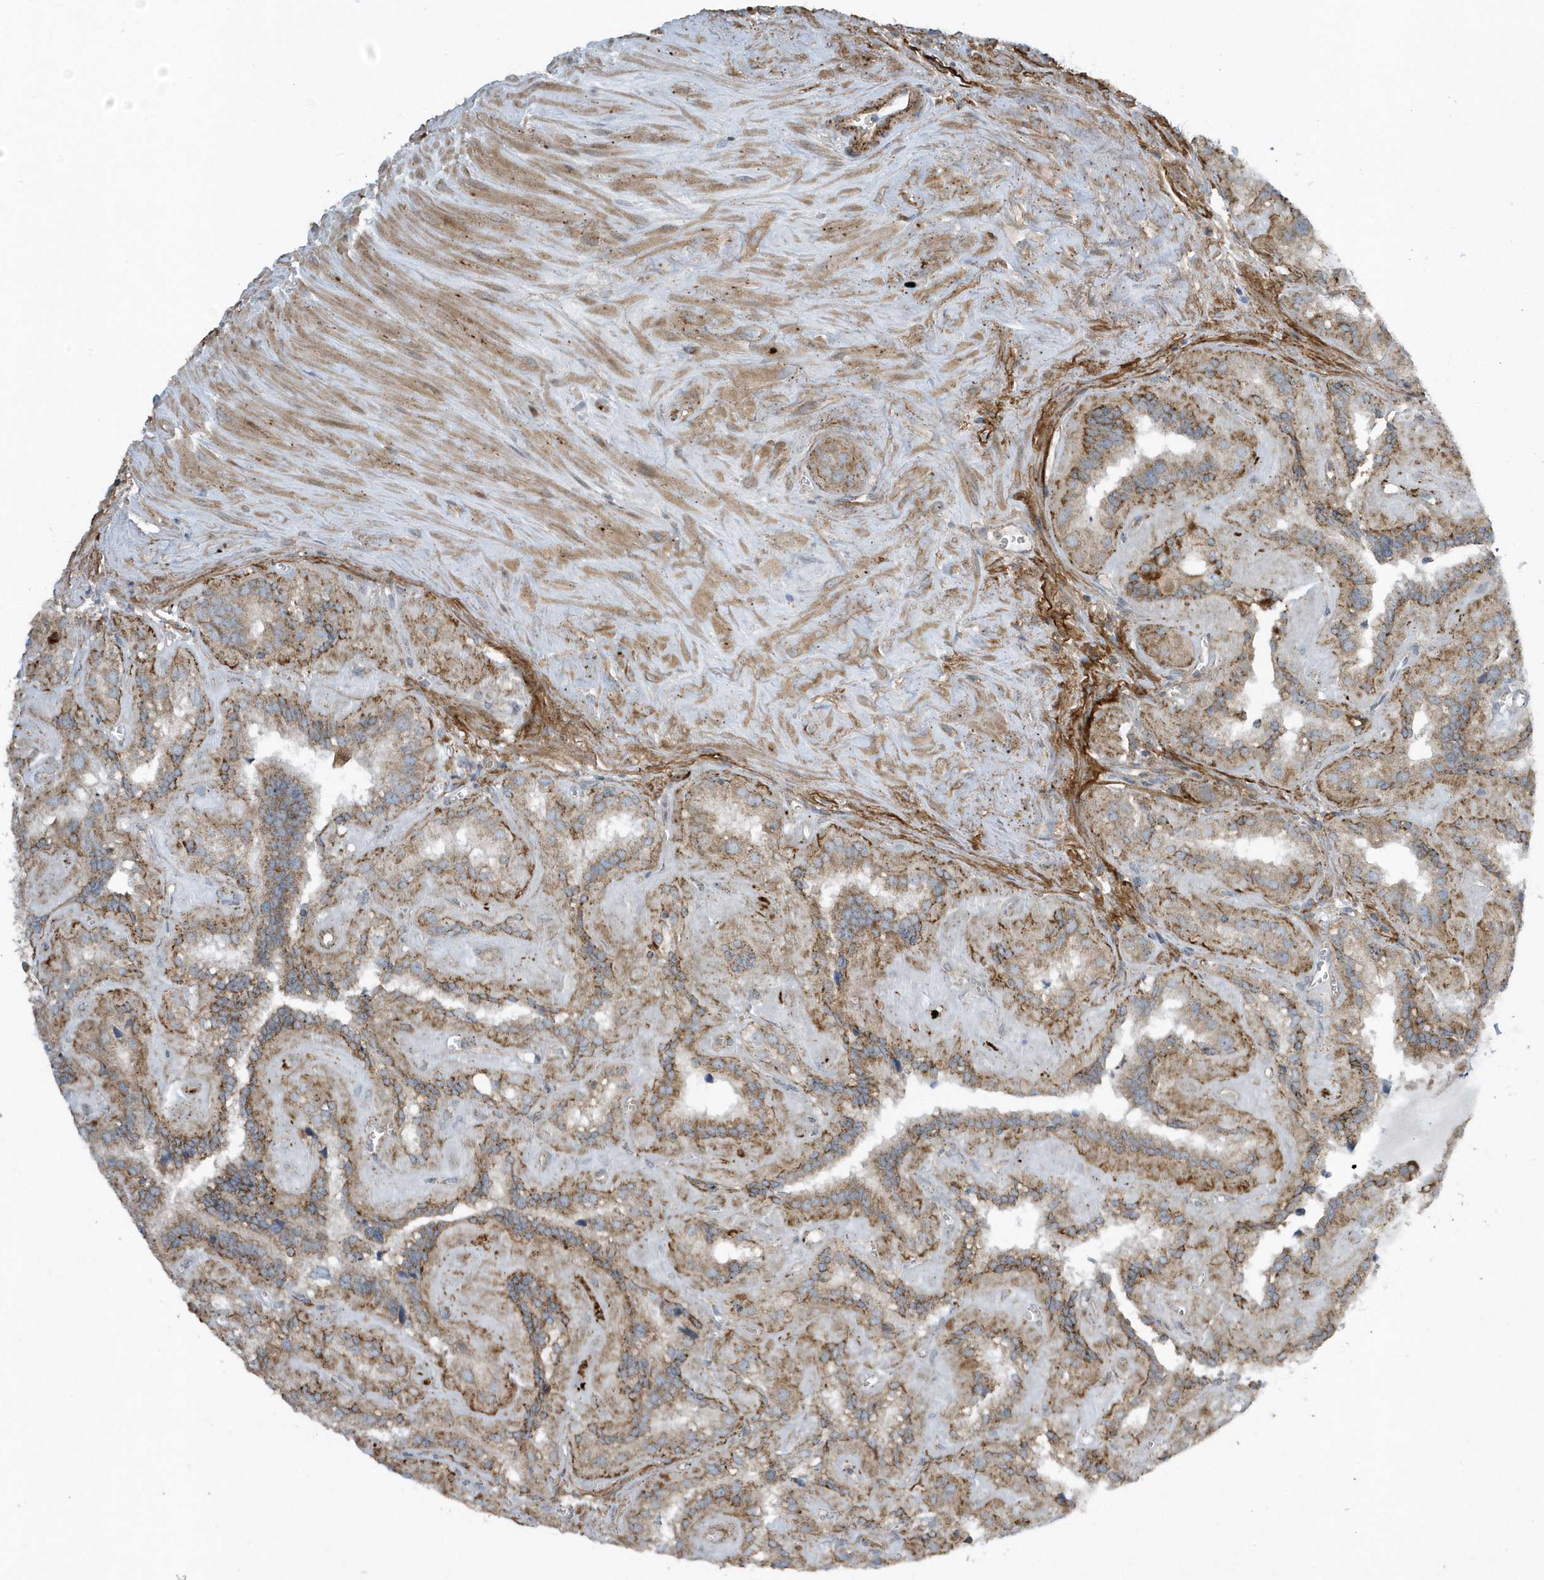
{"staining": {"intensity": "moderate", "quantity": ">75%", "location": "cytoplasmic/membranous"}, "tissue": "seminal vesicle", "cell_type": "Glandular cells", "image_type": "normal", "snomed": [{"axis": "morphology", "description": "Normal tissue, NOS"}, {"axis": "topography", "description": "Prostate"}, {"axis": "topography", "description": "Seminal veicle"}], "caption": "Protein staining demonstrates moderate cytoplasmic/membranous positivity in approximately >75% of glandular cells in benign seminal vesicle.", "gene": "SLC38A2", "patient": {"sex": "male", "age": 59}}